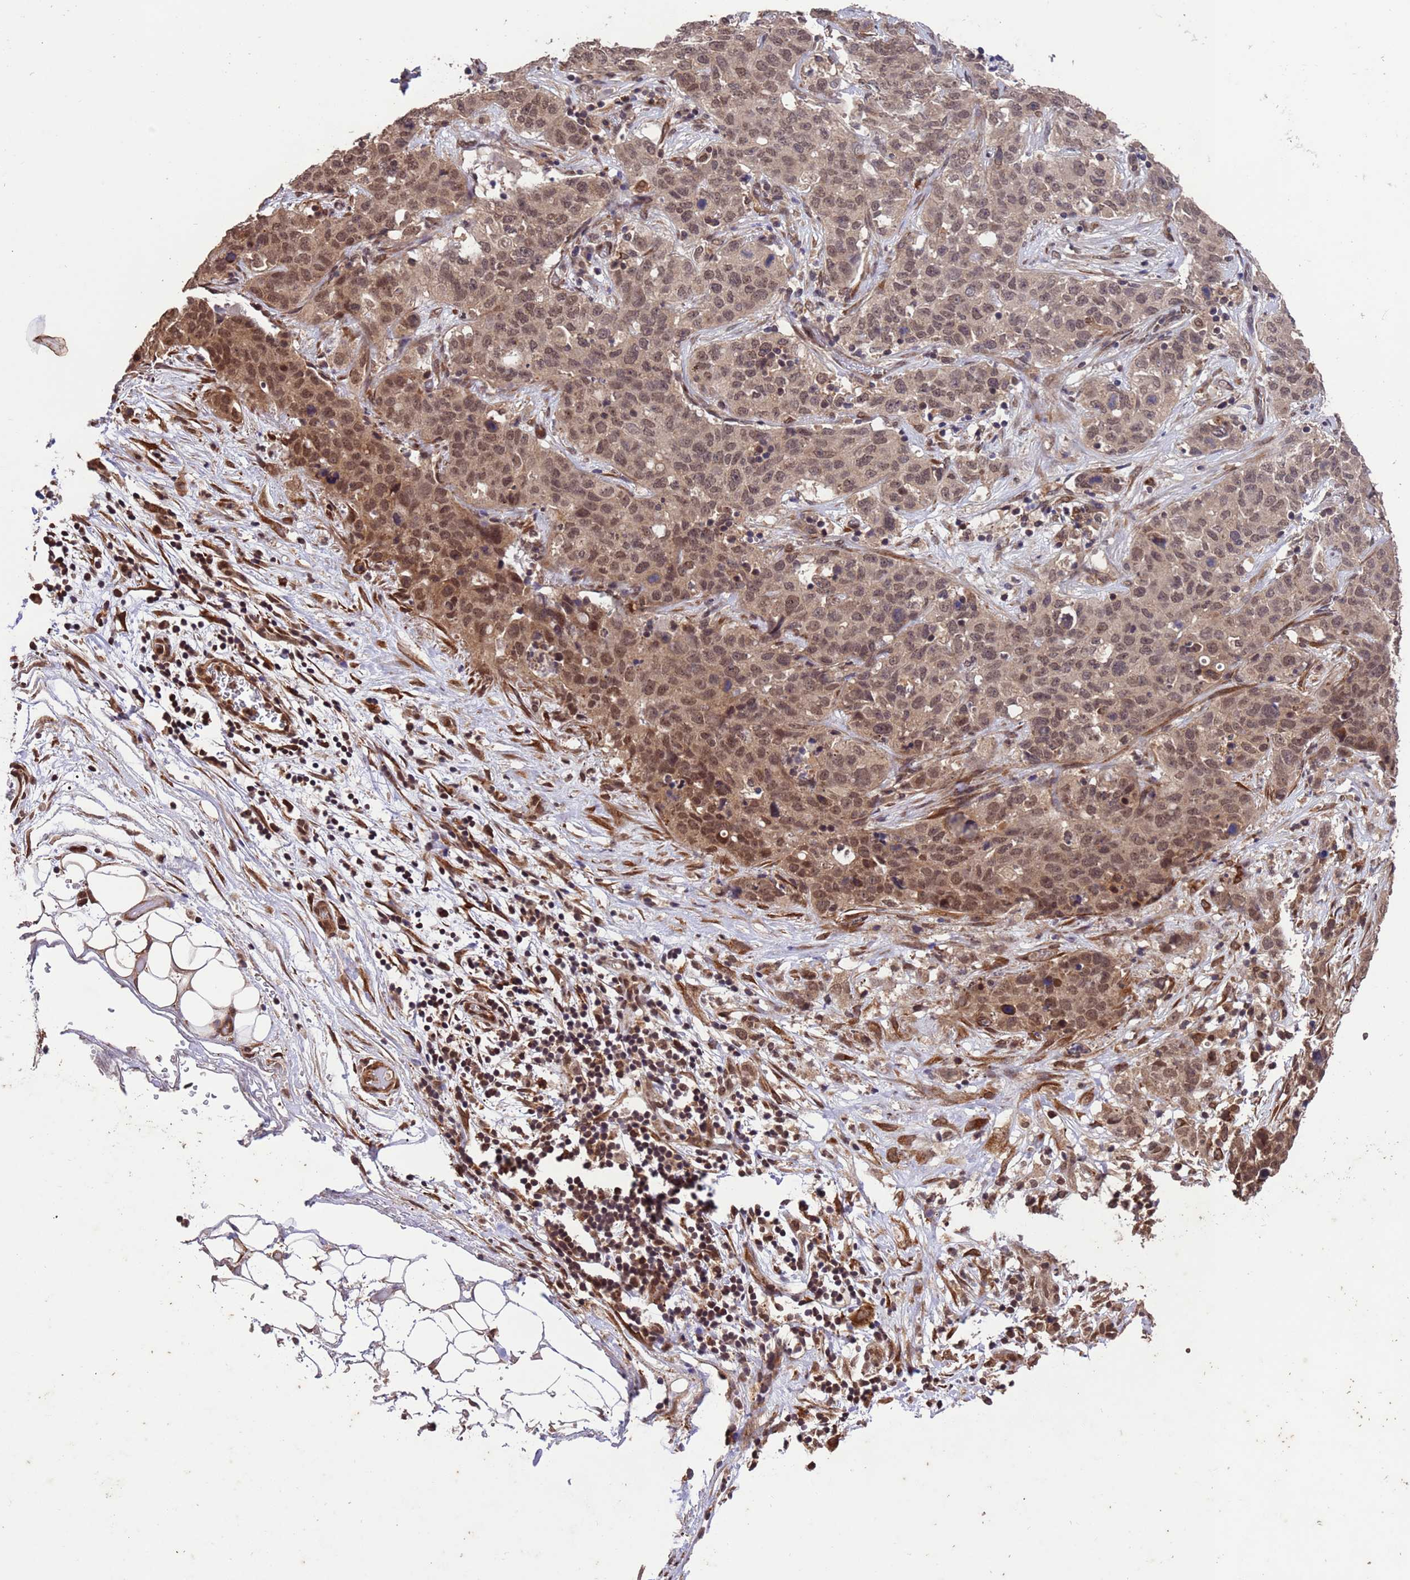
{"staining": {"intensity": "moderate", "quantity": ">75%", "location": "nuclear"}, "tissue": "stomach cancer", "cell_type": "Tumor cells", "image_type": "cancer", "snomed": [{"axis": "morphology", "description": "Normal tissue, NOS"}, {"axis": "morphology", "description": "Adenocarcinoma, NOS"}, {"axis": "topography", "description": "Lymph node"}, {"axis": "topography", "description": "Stomach"}], "caption": "Protein analysis of stomach cancer tissue shows moderate nuclear staining in about >75% of tumor cells.", "gene": "VSTM4", "patient": {"sex": "male", "age": 48}}